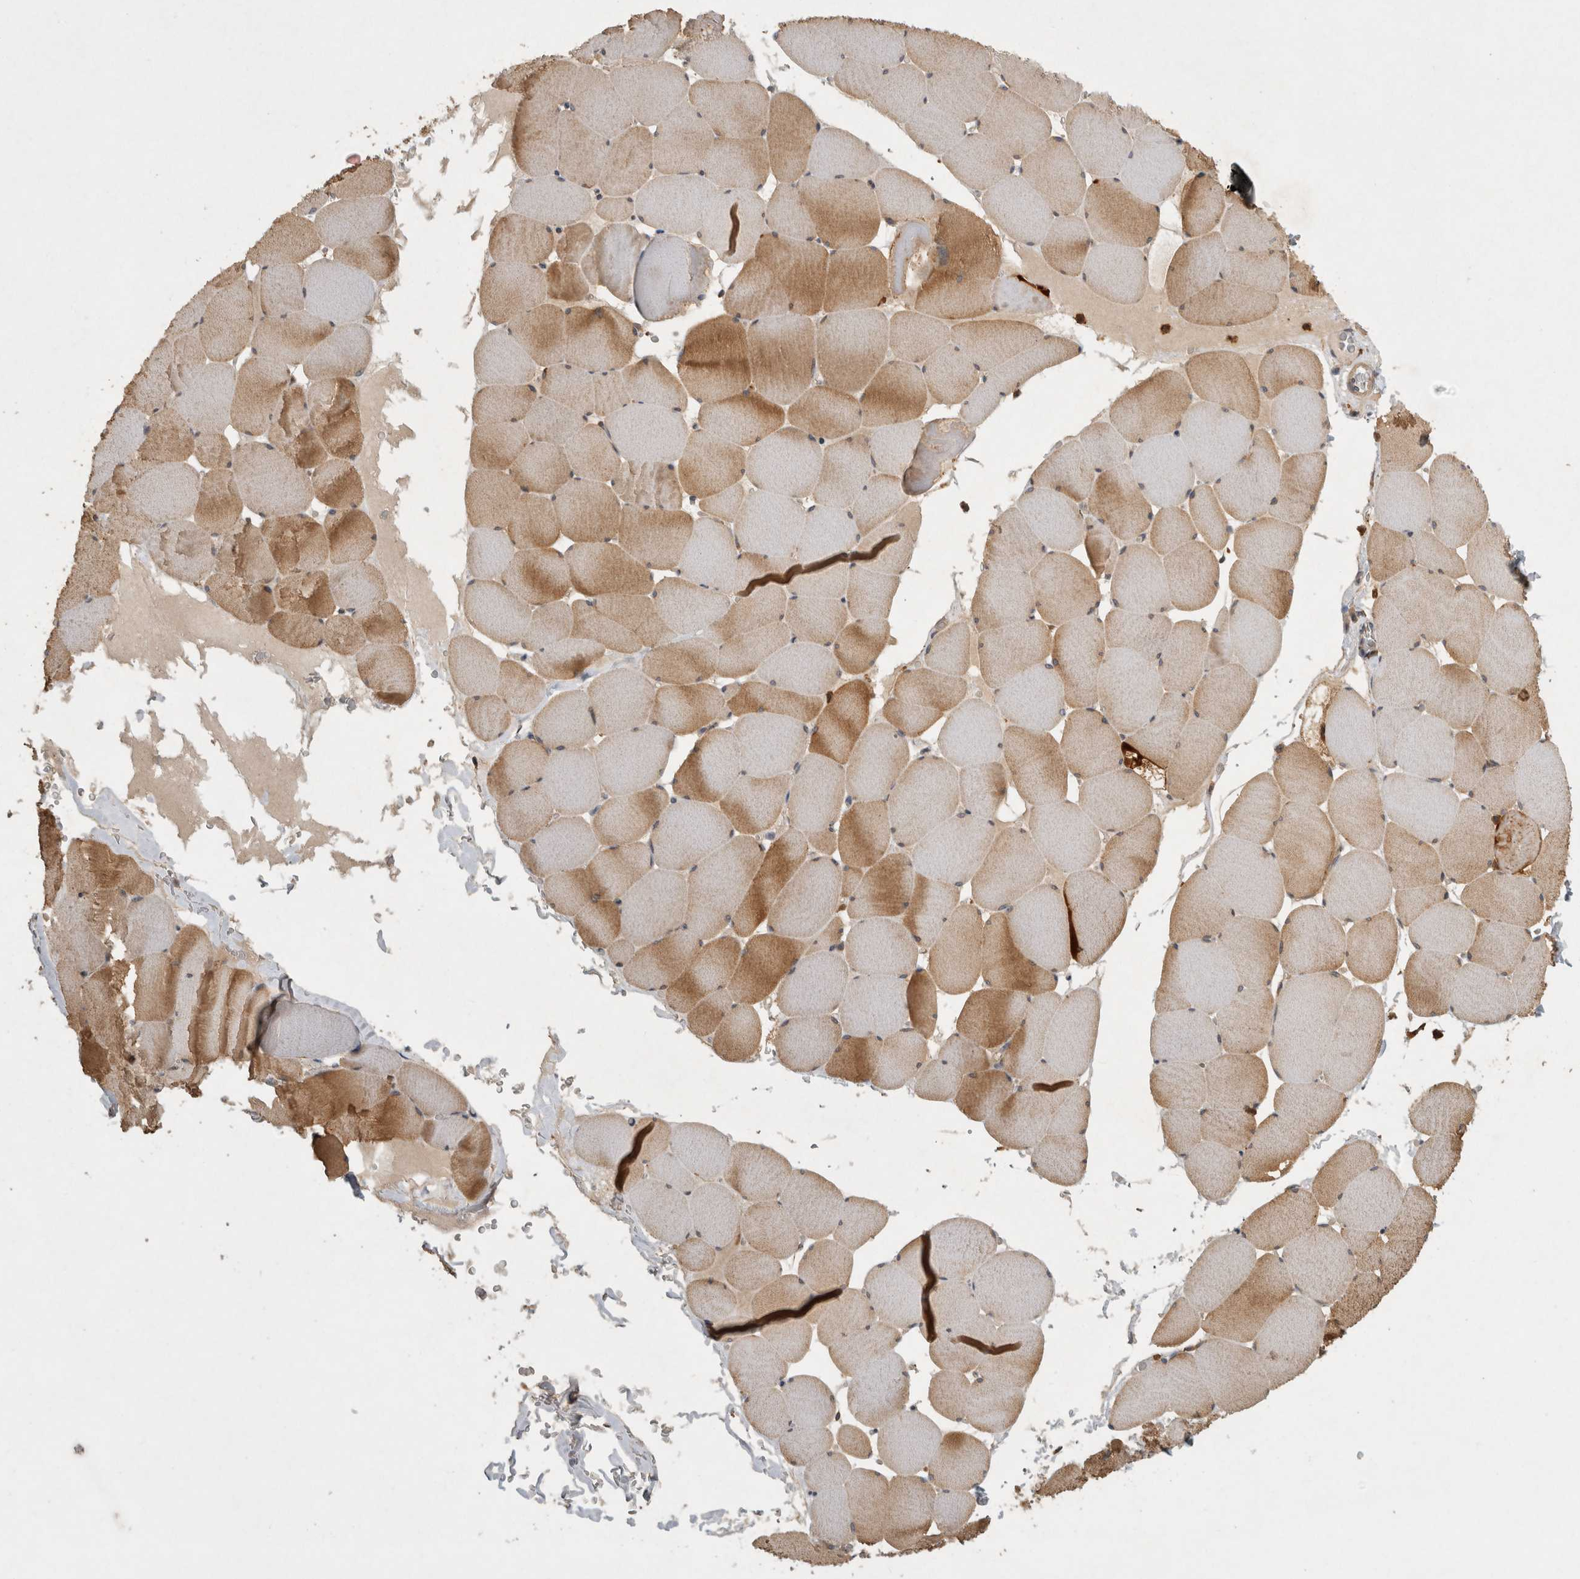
{"staining": {"intensity": "moderate", "quantity": ">75%", "location": "cytoplasmic/membranous"}, "tissue": "skeletal muscle", "cell_type": "Myocytes", "image_type": "normal", "snomed": [{"axis": "morphology", "description": "Normal tissue, NOS"}, {"axis": "topography", "description": "Skeletal muscle"}], "caption": "A brown stain highlights moderate cytoplasmic/membranous positivity of a protein in myocytes of normal human skeletal muscle. The staining was performed using DAB, with brown indicating positive protein expression. Nuclei are stained blue with hematoxylin.", "gene": "VEPH1", "patient": {"sex": "male", "age": 62}}